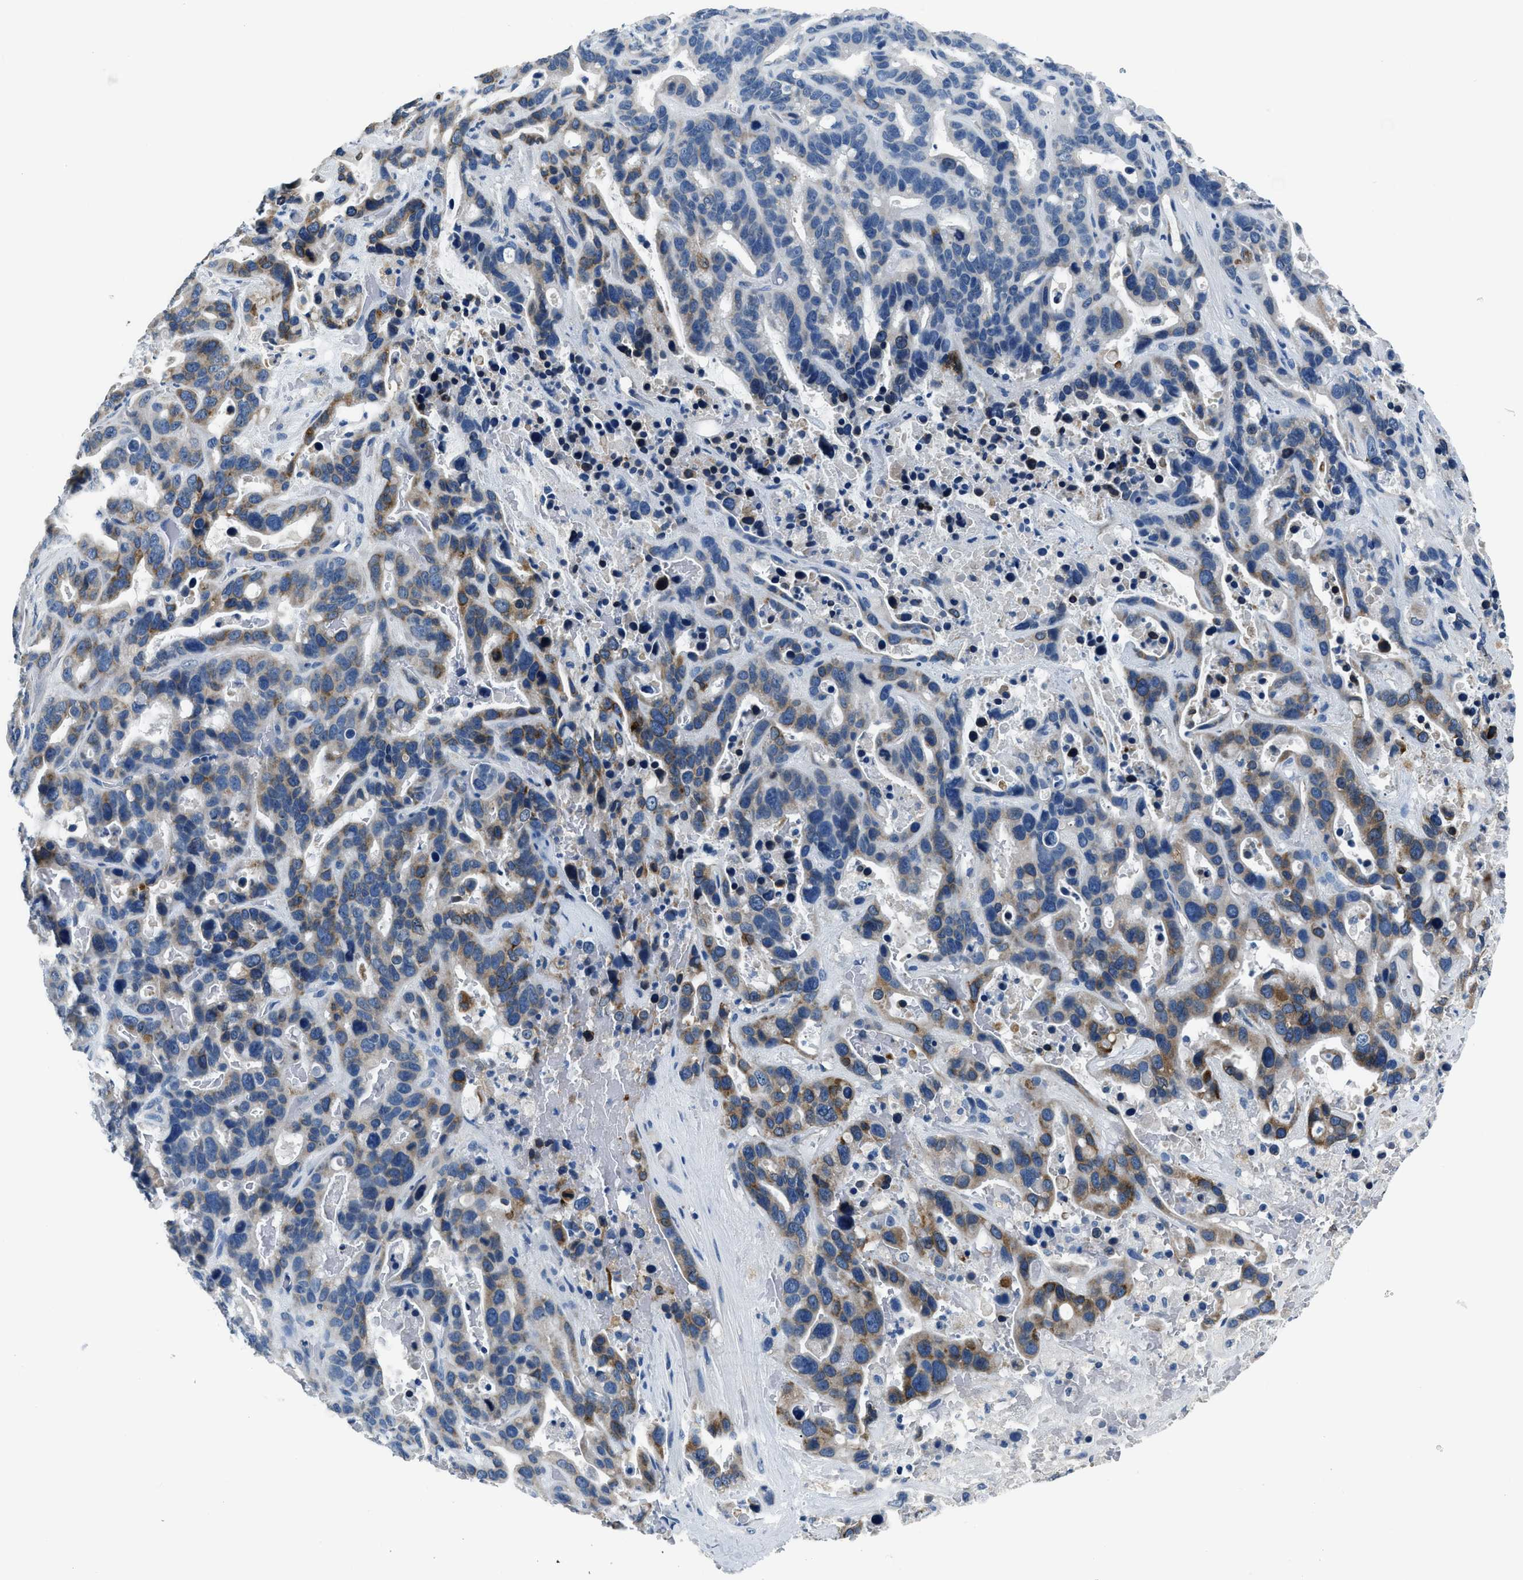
{"staining": {"intensity": "moderate", "quantity": "<25%", "location": "cytoplasmic/membranous"}, "tissue": "liver cancer", "cell_type": "Tumor cells", "image_type": "cancer", "snomed": [{"axis": "morphology", "description": "Cholangiocarcinoma"}, {"axis": "topography", "description": "Liver"}], "caption": "The histopathology image reveals immunohistochemical staining of liver cholangiocarcinoma. There is moderate cytoplasmic/membranous expression is present in approximately <25% of tumor cells.", "gene": "GJA3", "patient": {"sex": "female", "age": 65}}